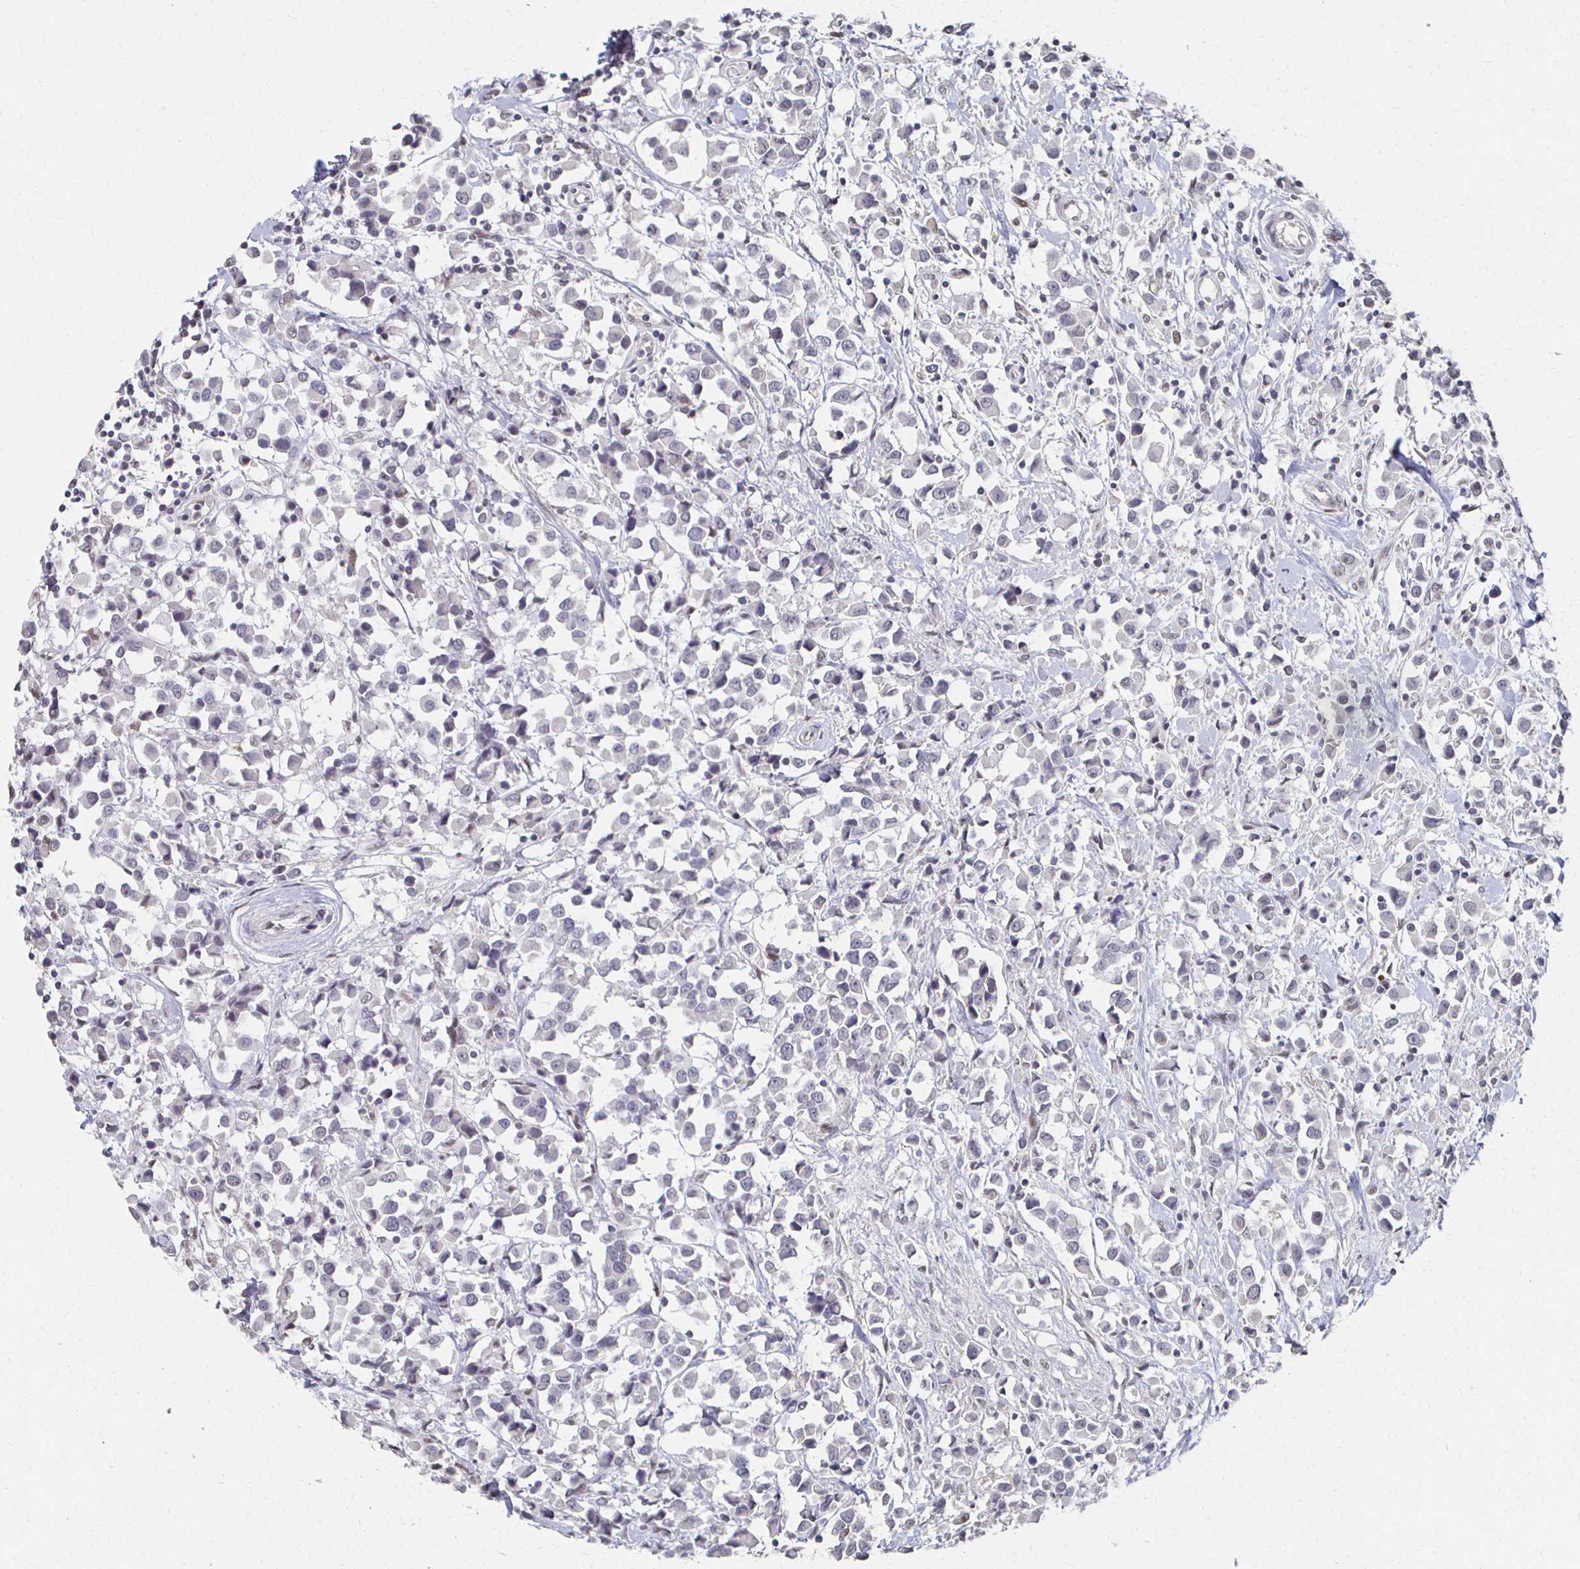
{"staining": {"intensity": "negative", "quantity": "none", "location": "none"}, "tissue": "breast cancer", "cell_type": "Tumor cells", "image_type": "cancer", "snomed": [{"axis": "morphology", "description": "Duct carcinoma"}, {"axis": "topography", "description": "Breast"}], "caption": "A micrograph of invasive ductal carcinoma (breast) stained for a protein displays no brown staining in tumor cells.", "gene": "DAB1", "patient": {"sex": "female", "age": 61}}